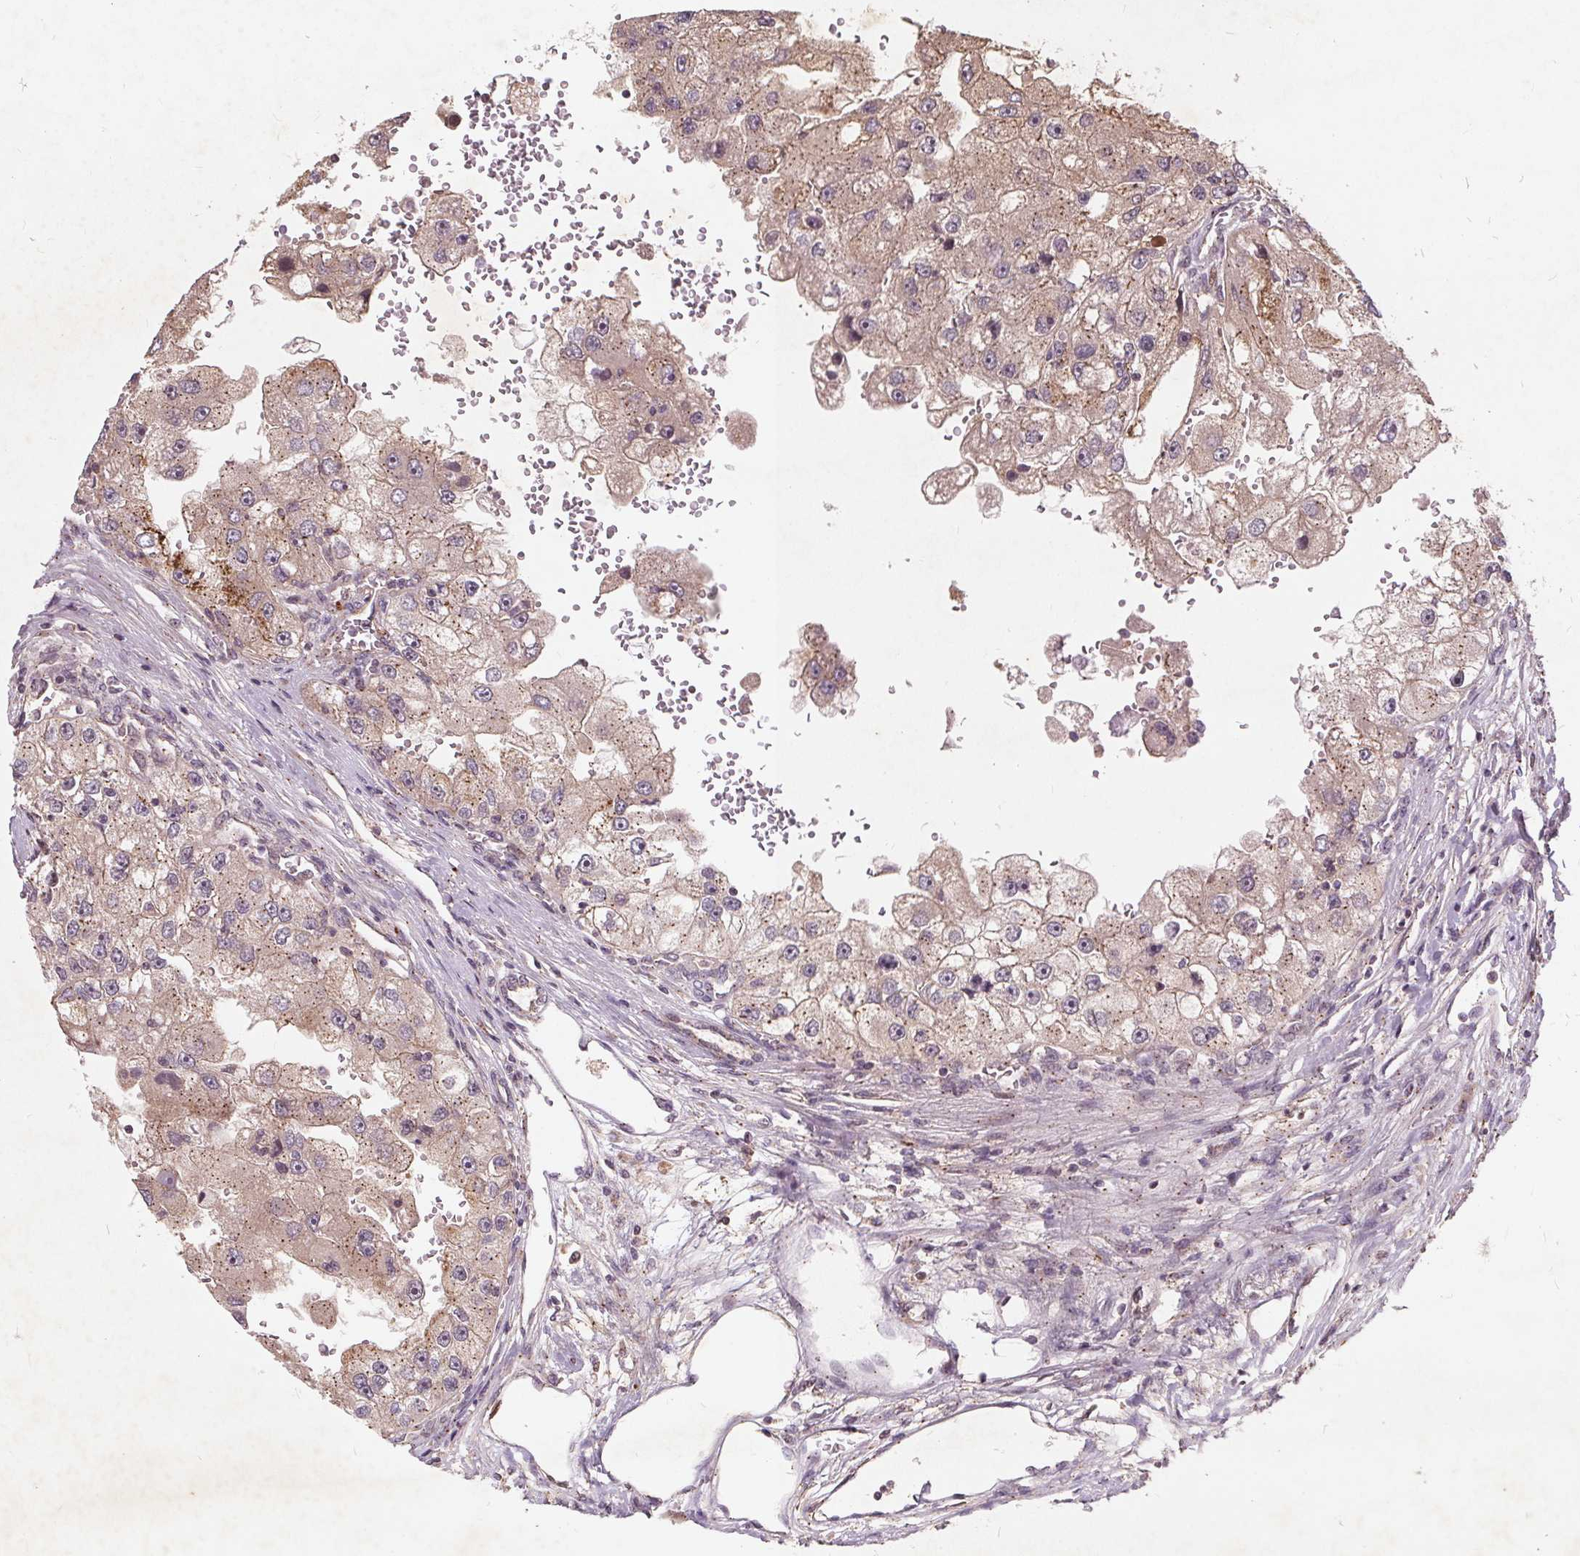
{"staining": {"intensity": "weak", "quantity": "<25%", "location": "cytoplasmic/membranous"}, "tissue": "renal cancer", "cell_type": "Tumor cells", "image_type": "cancer", "snomed": [{"axis": "morphology", "description": "Adenocarcinoma, NOS"}, {"axis": "topography", "description": "Kidney"}], "caption": "The image demonstrates no staining of tumor cells in renal cancer (adenocarcinoma).", "gene": "CSNK1G2", "patient": {"sex": "male", "age": 63}}